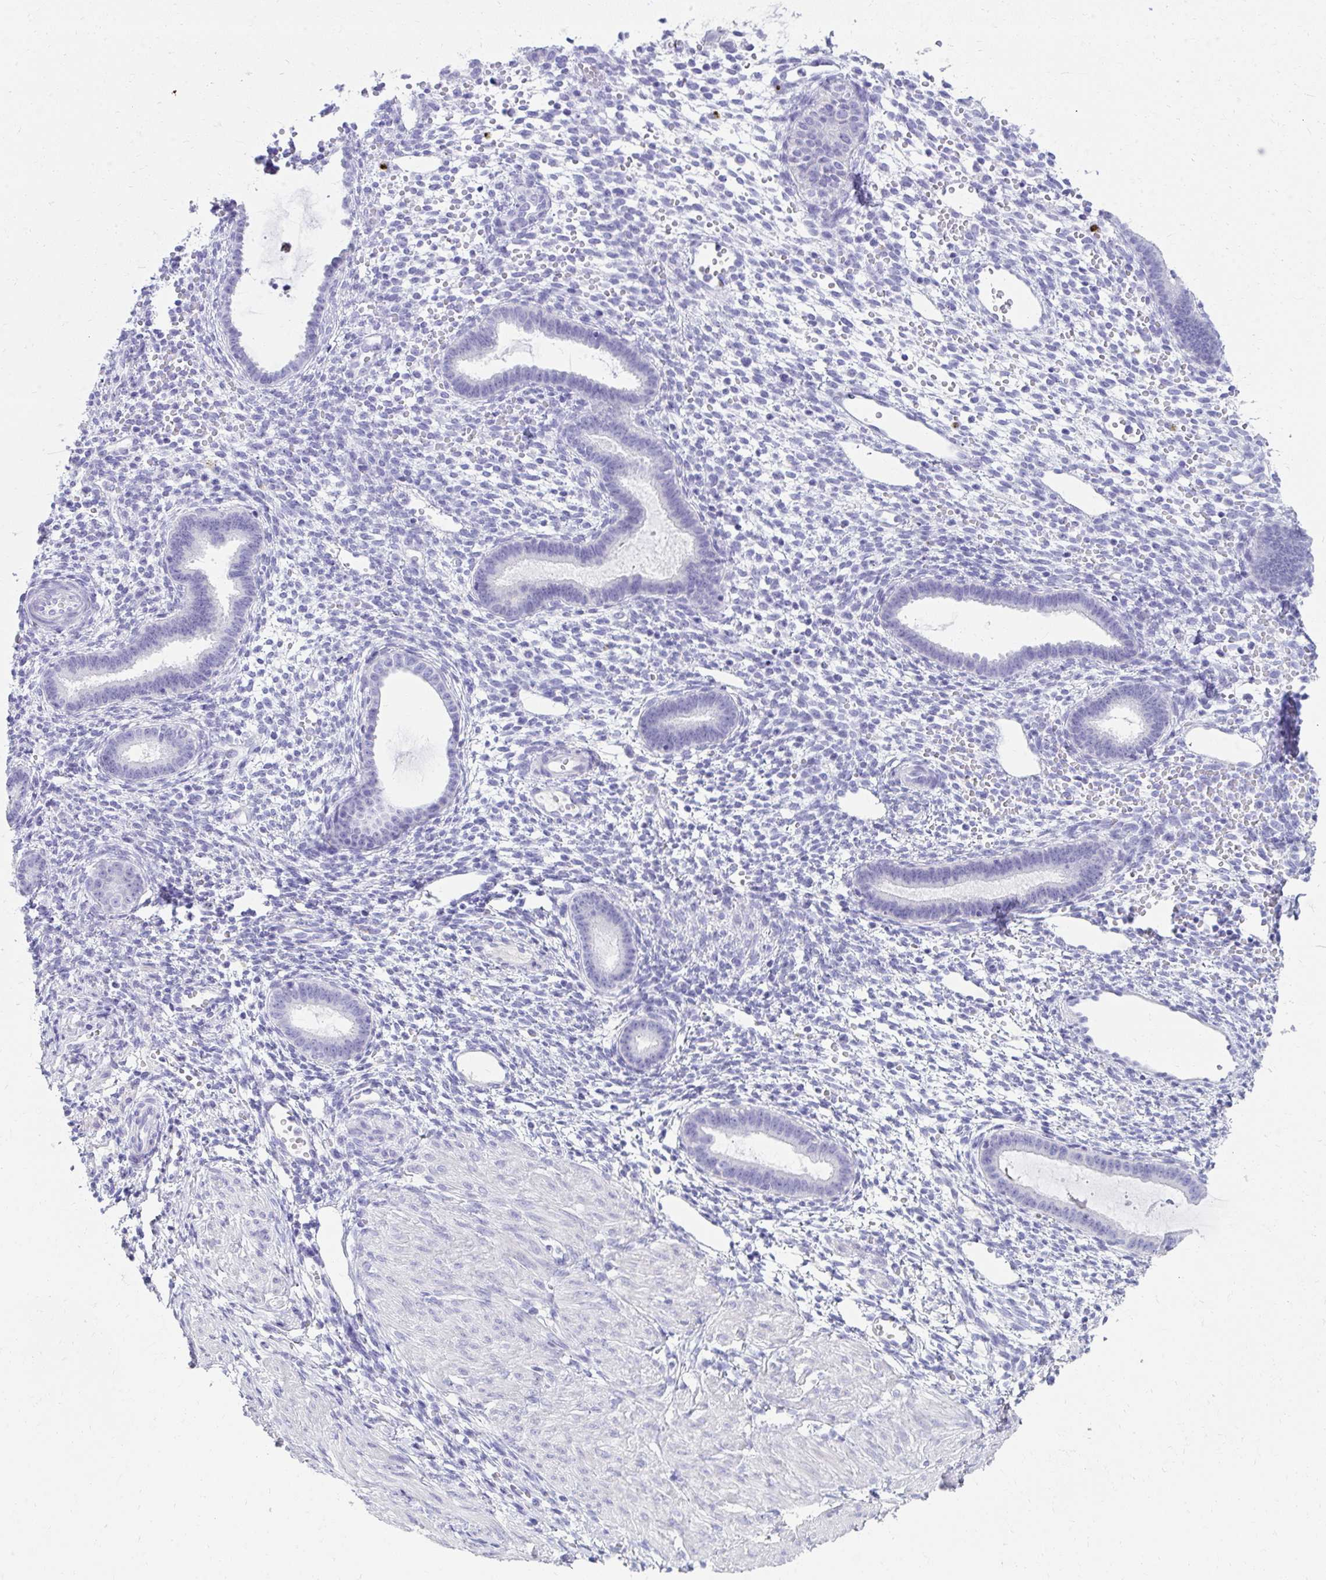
{"staining": {"intensity": "negative", "quantity": "none", "location": "none"}, "tissue": "endometrium", "cell_type": "Cells in endometrial stroma", "image_type": "normal", "snomed": [{"axis": "morphology", "description": "Normal tissue, NOS"}, {"axis": "topography", "description": "Endometrium"}], "caption": "Immunohistochemistry photomicrograph of benign endometrium stained for a protein (brown), which shows no staining in cells in endometrial stroma.", "gene": "SEC14L3", "patient": {"sex": "female", "age": 36}}